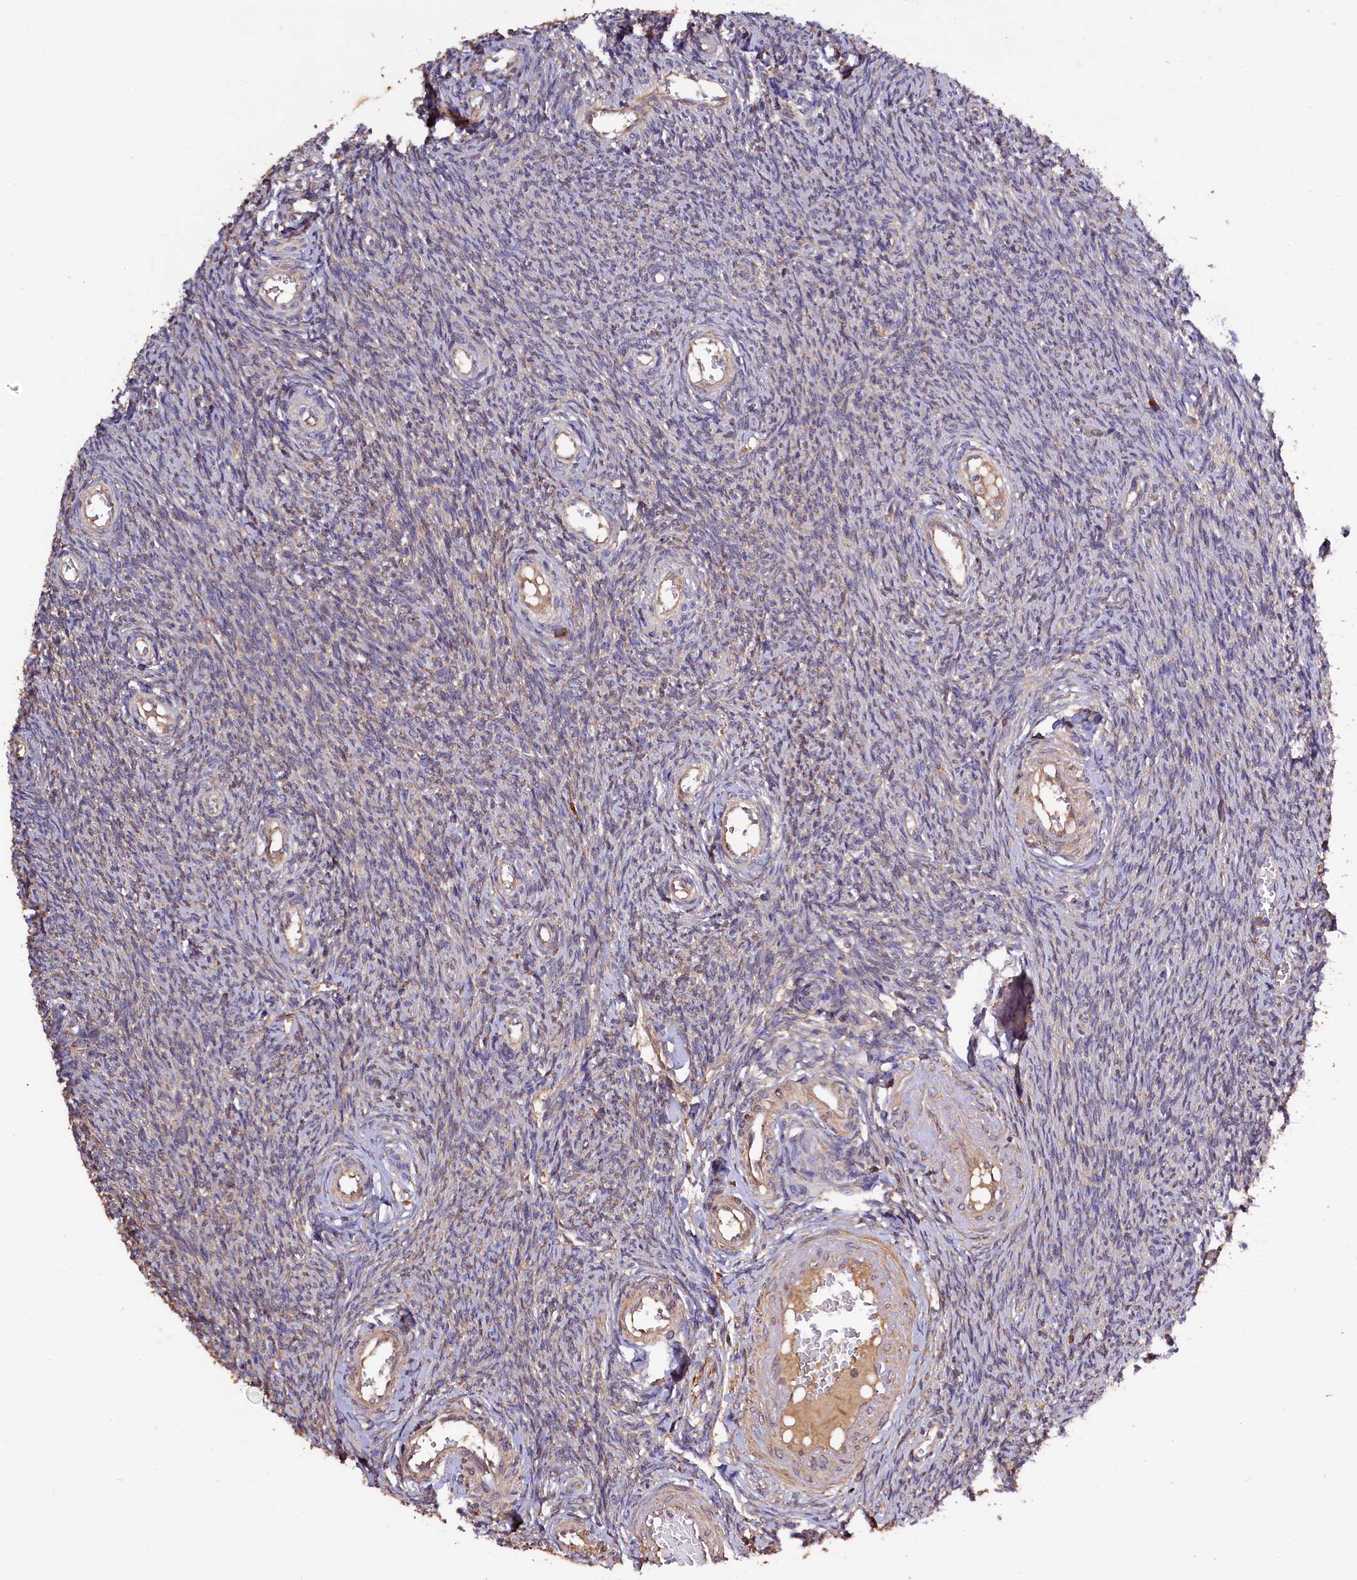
{"staining": {"intensity": "weak", "quantity": "<25%", "location": "cytoplasmic/membranous"}, "tissue": "ovary", "cell_type": "Ovarian stroma cells", "image_type": "normal", "snomed": [{"axis": "morphology", "description": "Normal tissue, NOS"}, {"axis": "topography", "description": "Ovary"}], "caption": "Immunohistochemistry image of unremarkable human ovary stained for a protein (brown), which shows no positivity in ovarian stroma cells. (DAB IHC with hematoxylin counter stain).", "gene": "KLC2", "patient": {"sex": "female", "age": 44}}